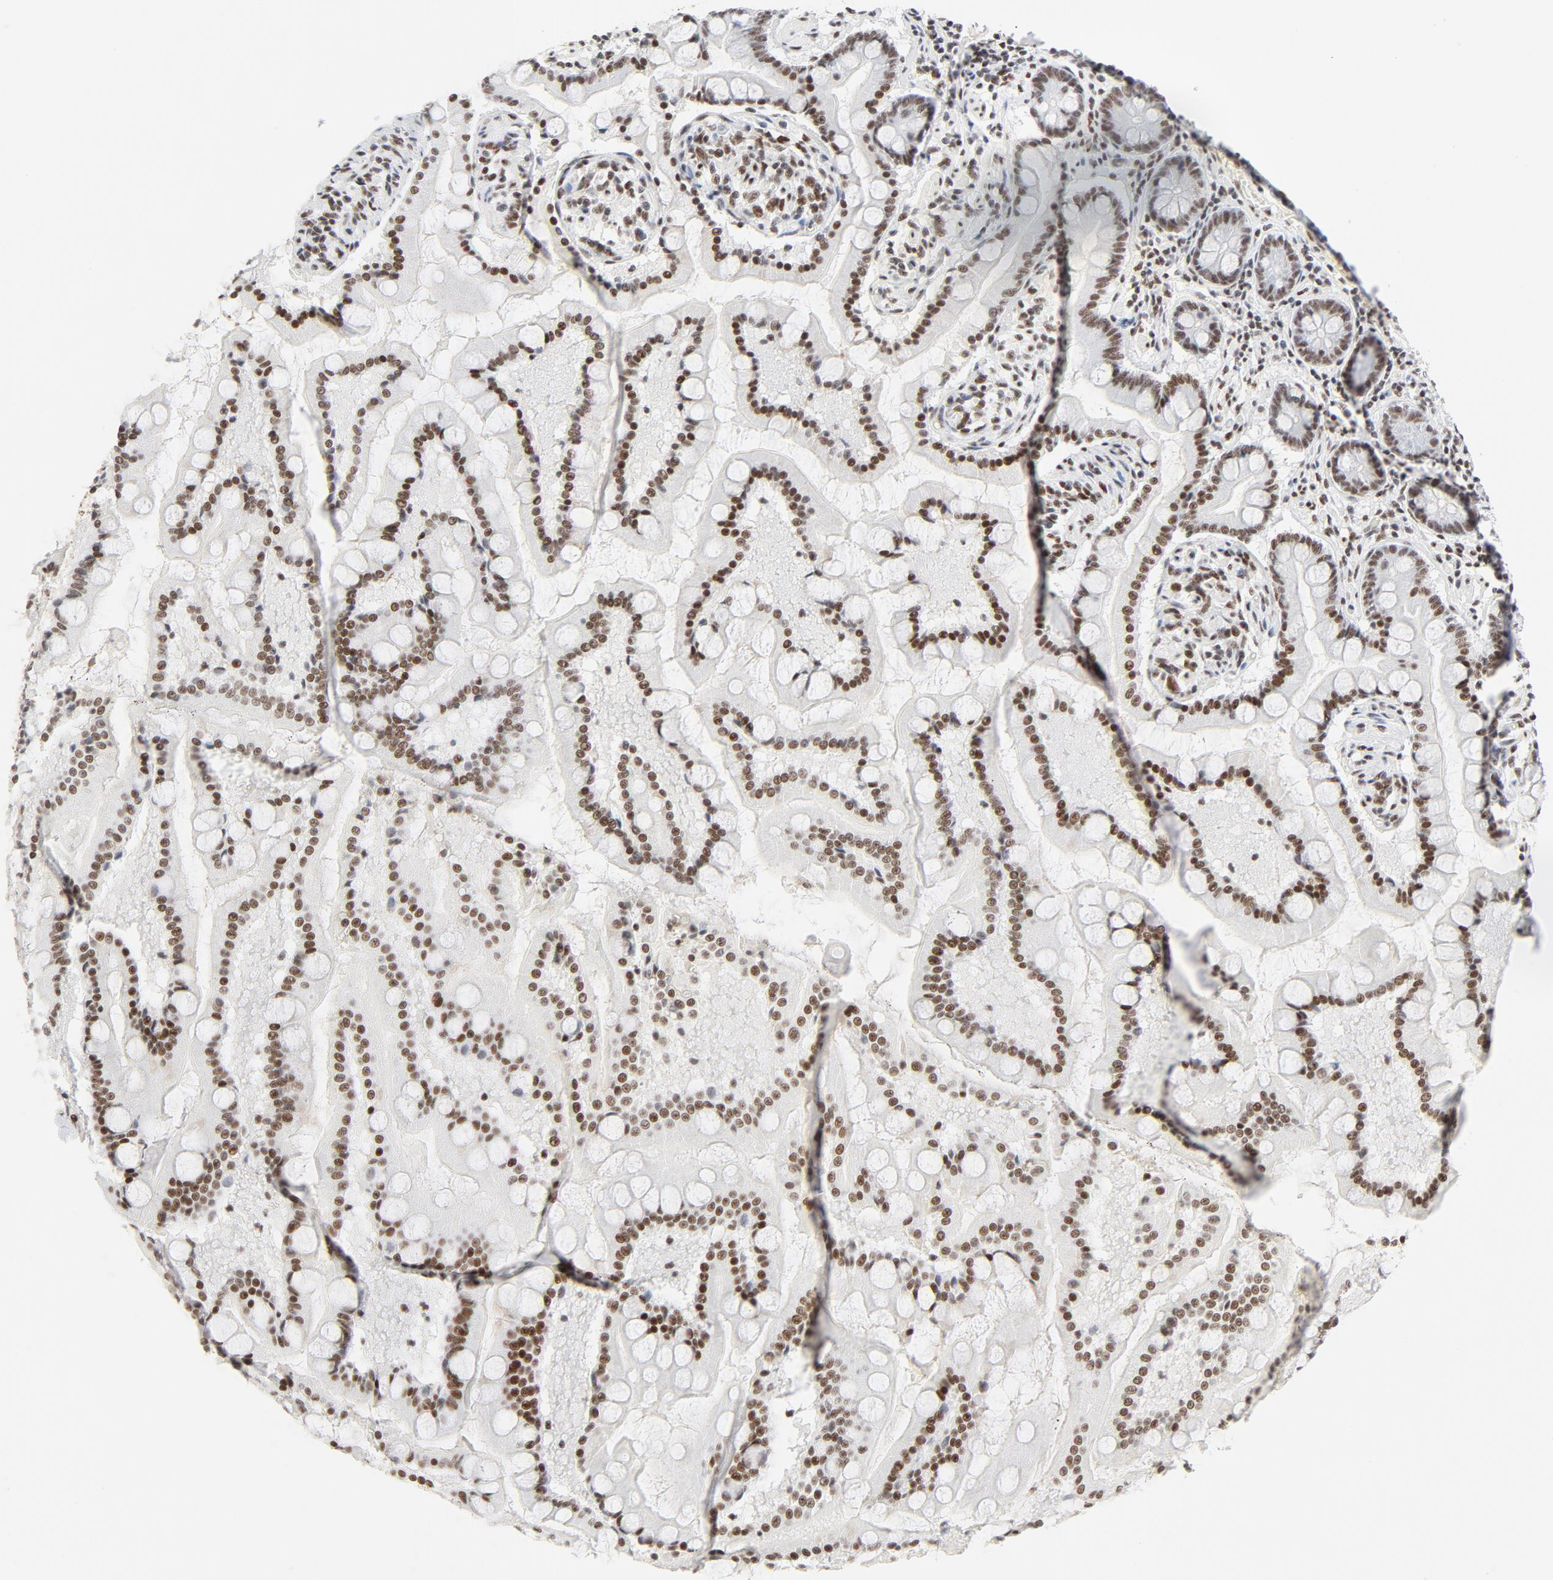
{"staining": {"intensity": "moderate", "quantity": ">75%", "location": "nuclear"}, "tissue": "small intestine", "cell_type": "Glandular cells", "image_type": "normal", "snomed": [{"axis": "morphology", "description": "Normal tissue, NOS"}, {"axis": "topography", "description": "Small intestine"}], "caption": "IHC of benign human small intestine demonstrates medium levels of moderate nuclear staining in about >75% of glandular cells. (Brightfield microscopy of DAB IHC at high magnification).", "gene": "GTF2H1", "patient": {"sex": "male", "age": 41}}